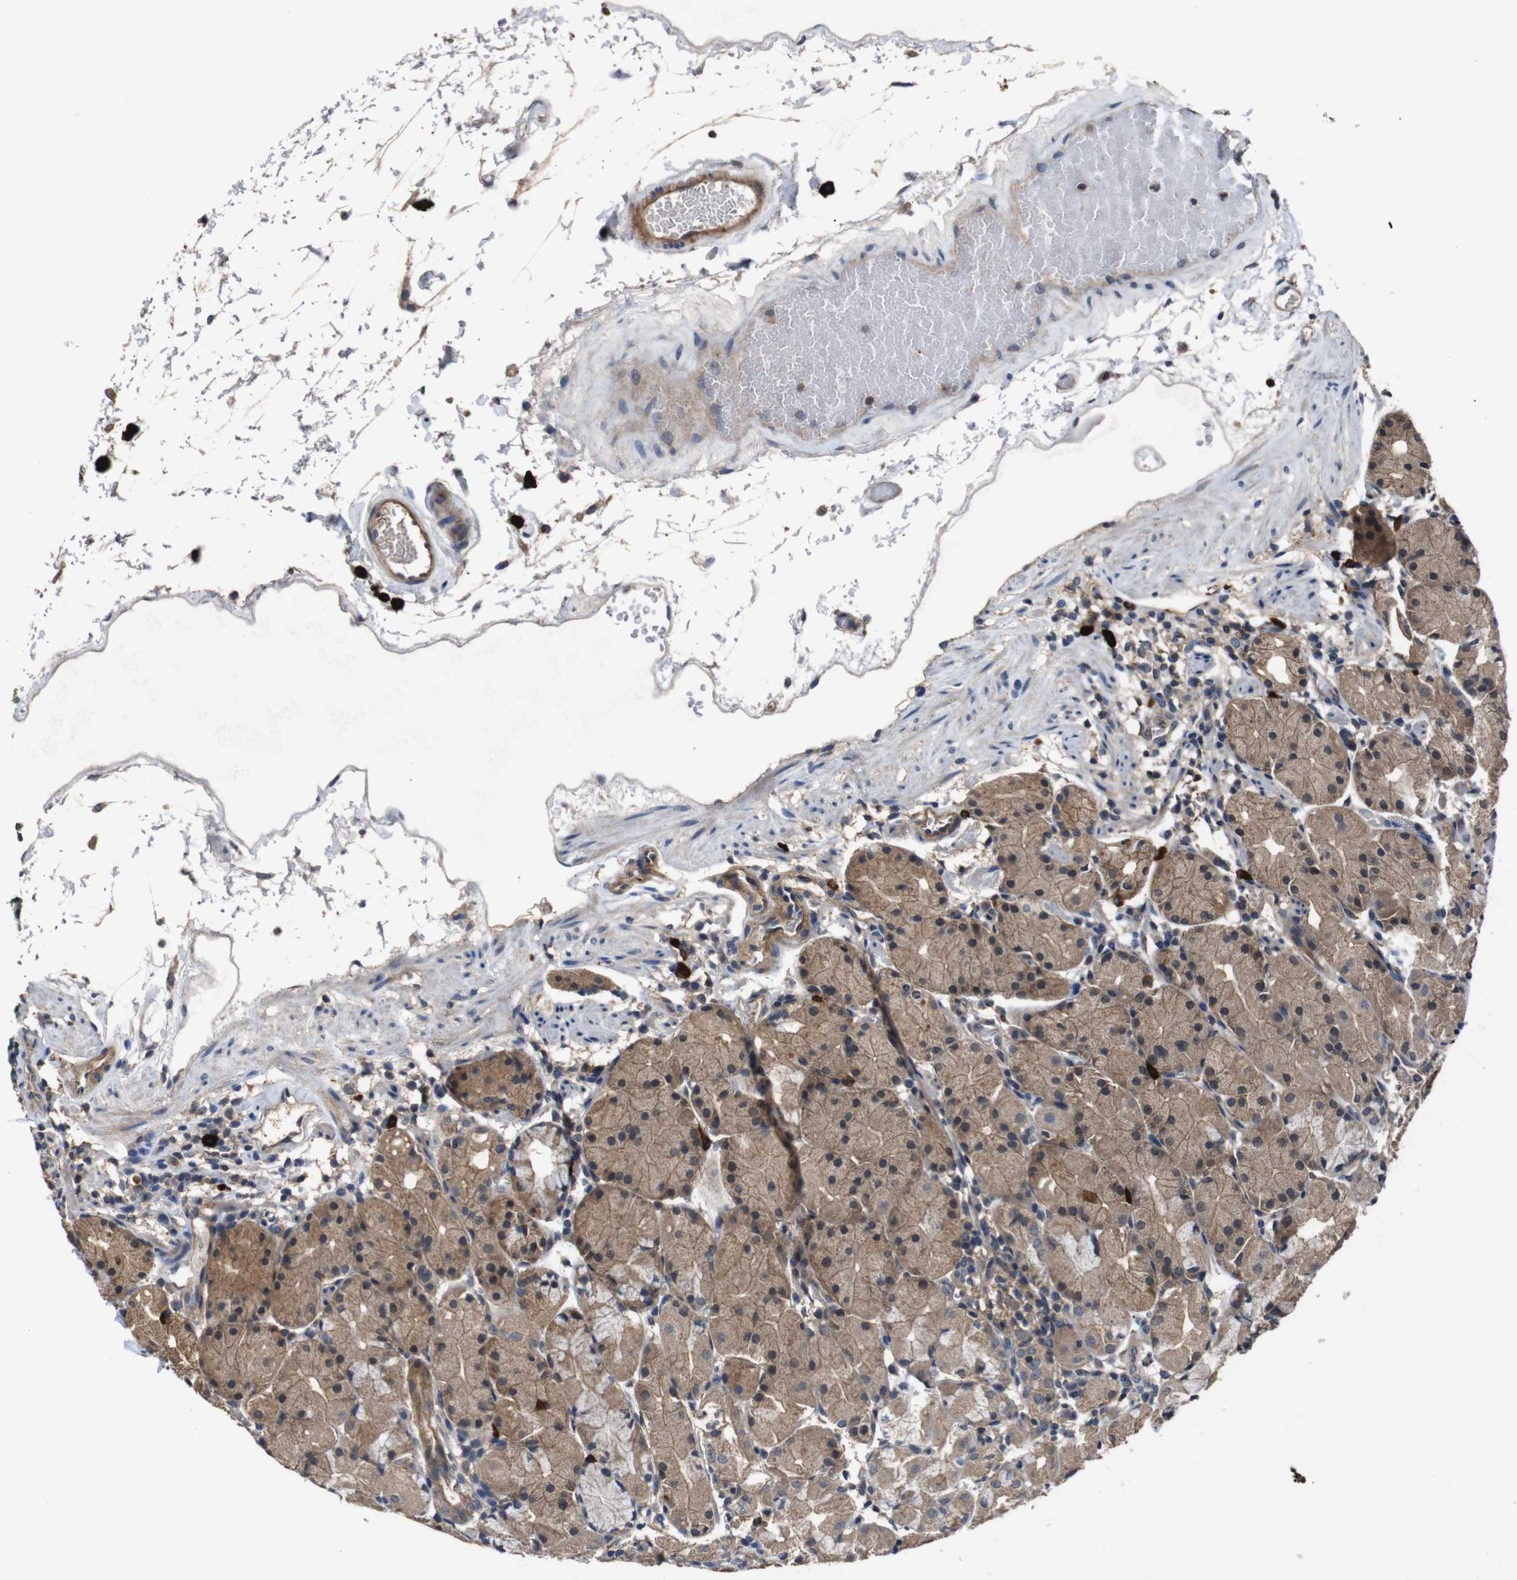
{"staining": {"intensity": "moderate", "quantity": ">75%", "location": "cytoplasmic/membranous"}, "tissue": "stomach", "cell_type": "Glandular cells", "image_type": "normal", "snomed": [{"axis": "morphology", "description": "Normal tissue, NOS"}, {"axis": "topography", "description": "Stomach"}, {"axis": "topography", "description": "Stomach, lower"}], "caption": "A brown stain labels moderate cytoplasmic/membranous expression of a protein in glandular cells of benign human stomach. (DAB (3,3'-diaminobenzidine) IHC with brightfield microscopy, high magnification).", "gene": "GLIPR1", "patient": {"sex": "female", "age": 75}}